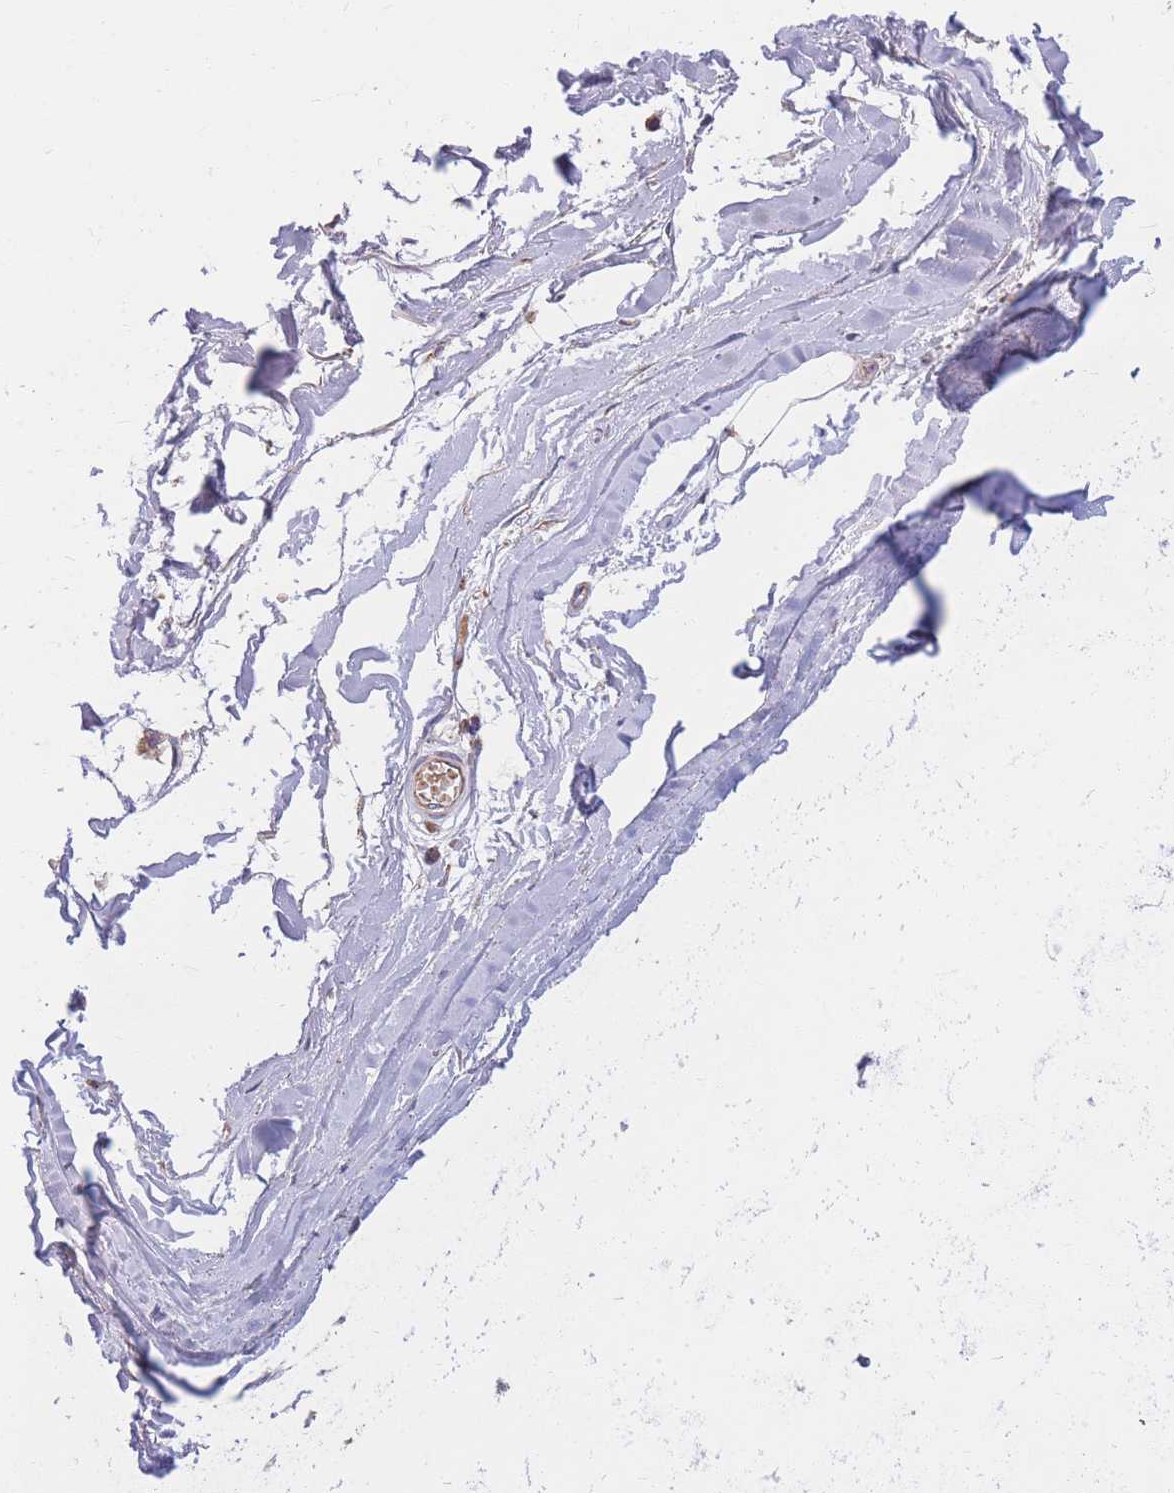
{"staining": {"intensity": "moderate", "quantity": "<25%", "location": "cytoplasmic/membranous"}, "tissue": "adipose tissue", "cell_type": "Adipocytes", "image_type": "normal", "snomed": [{"axis": "morphology", "description": "Normal tissue, NOS"}, {"axis": "topography", "description": "Cartilage tissue"}], "caption": "DAB (3,3'-diaminobenzidine) immunohistochemical staining of normal human adipose tissue demonstrates moderate cytoplasmic/membranous protein staining in about <25% of adipocytes. Nuclei are stained in blue.", "gene": "PTPMT1", "patient": {"sex": "male", "age": 73}}